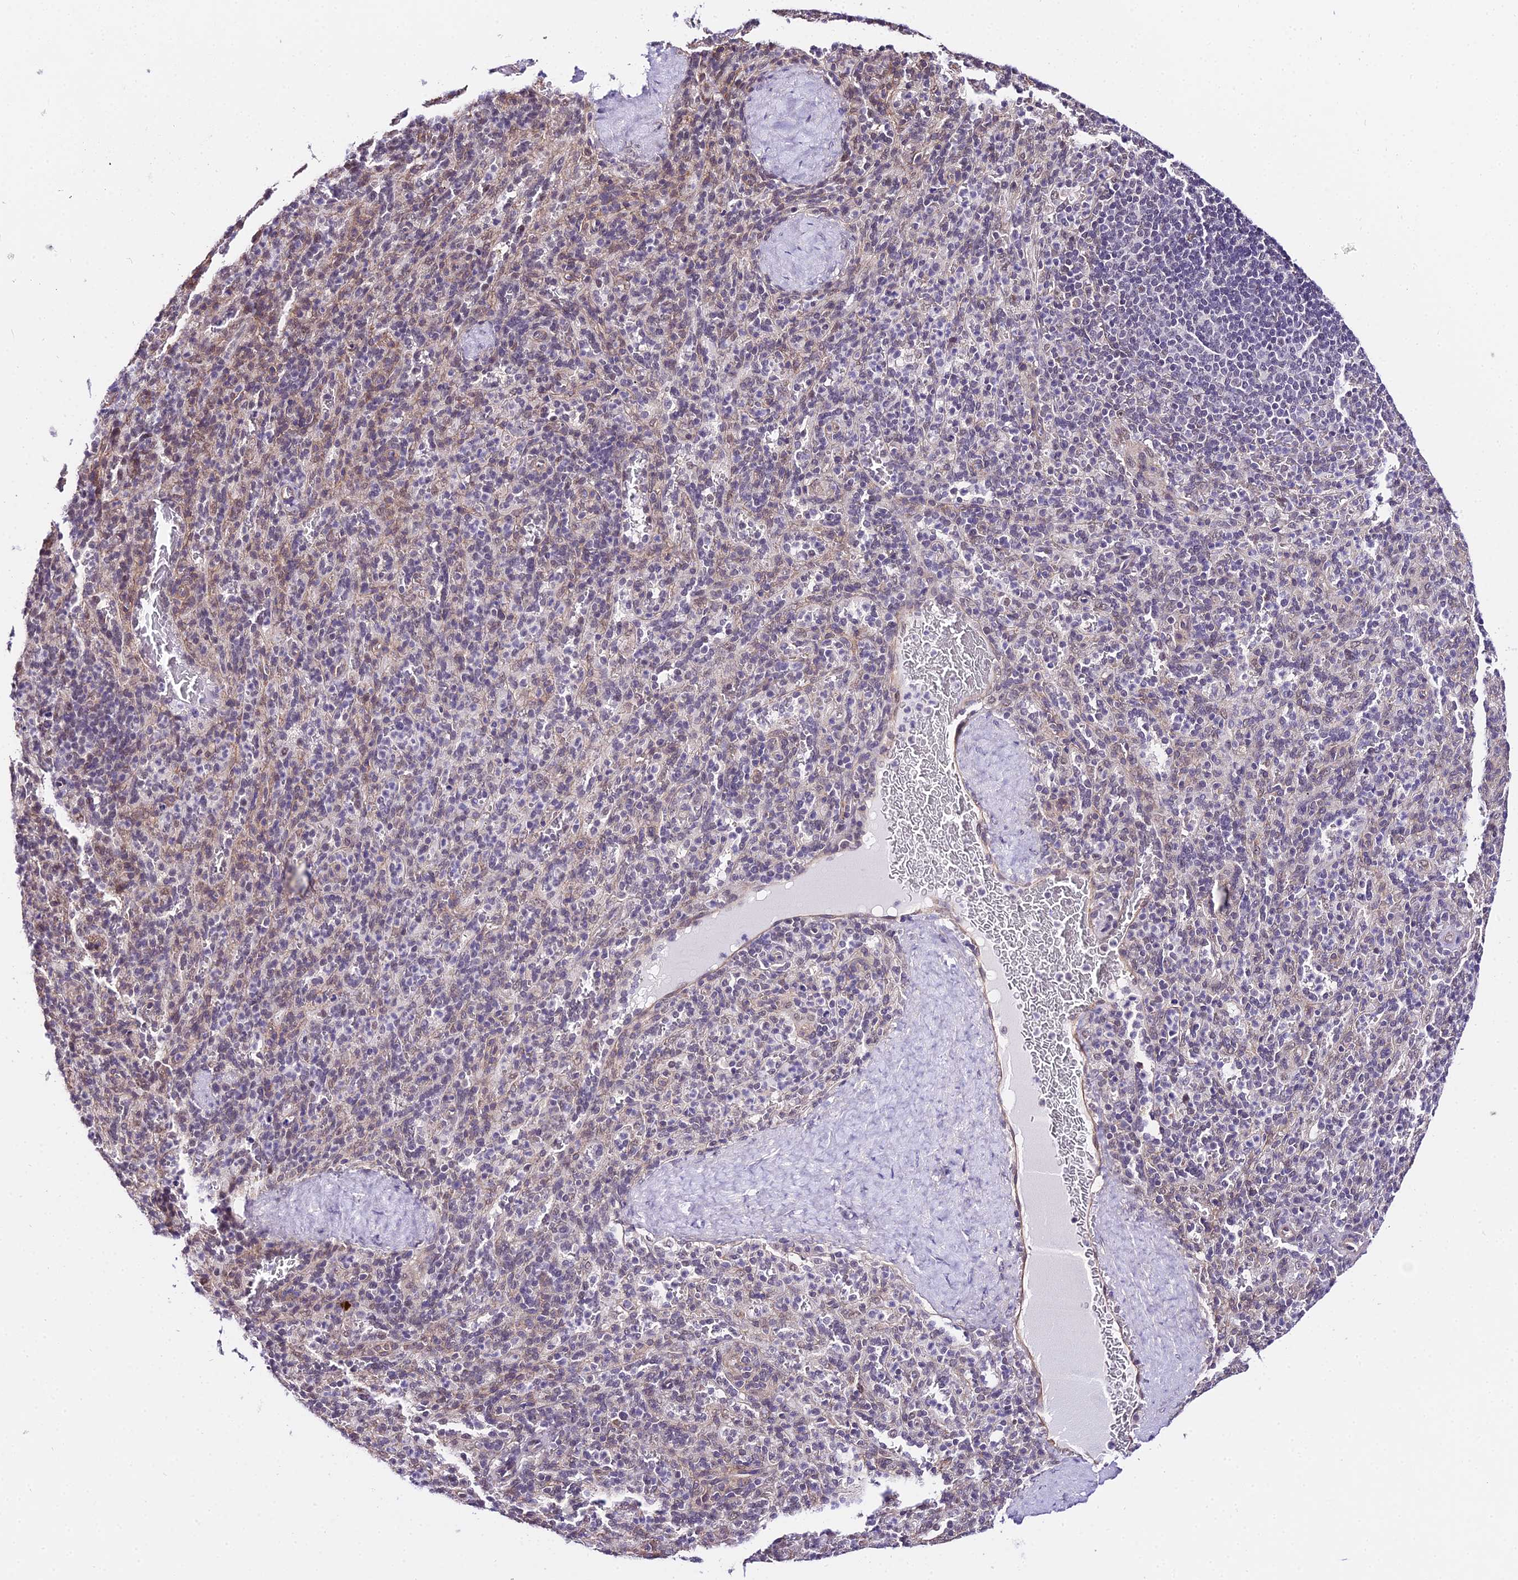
{"staining": {"intensity": "negative", "quantity": "none", "location": "none"}, "tissue": "spleen", "cell_type": "Cells in red pulp", "image_type": "normal", "snomed": [{"axis": "morphology", "description": "Normal tissue, NOS"}, {"axis": "topography", "description": "Spleen"}], "caption": "This is an immunohistochemistry photomicrograph of normal human spleen. There is no staining in cells in red pulp.", "gene": "POLR2I", "patient": {"sex": "male", "age": 36}}